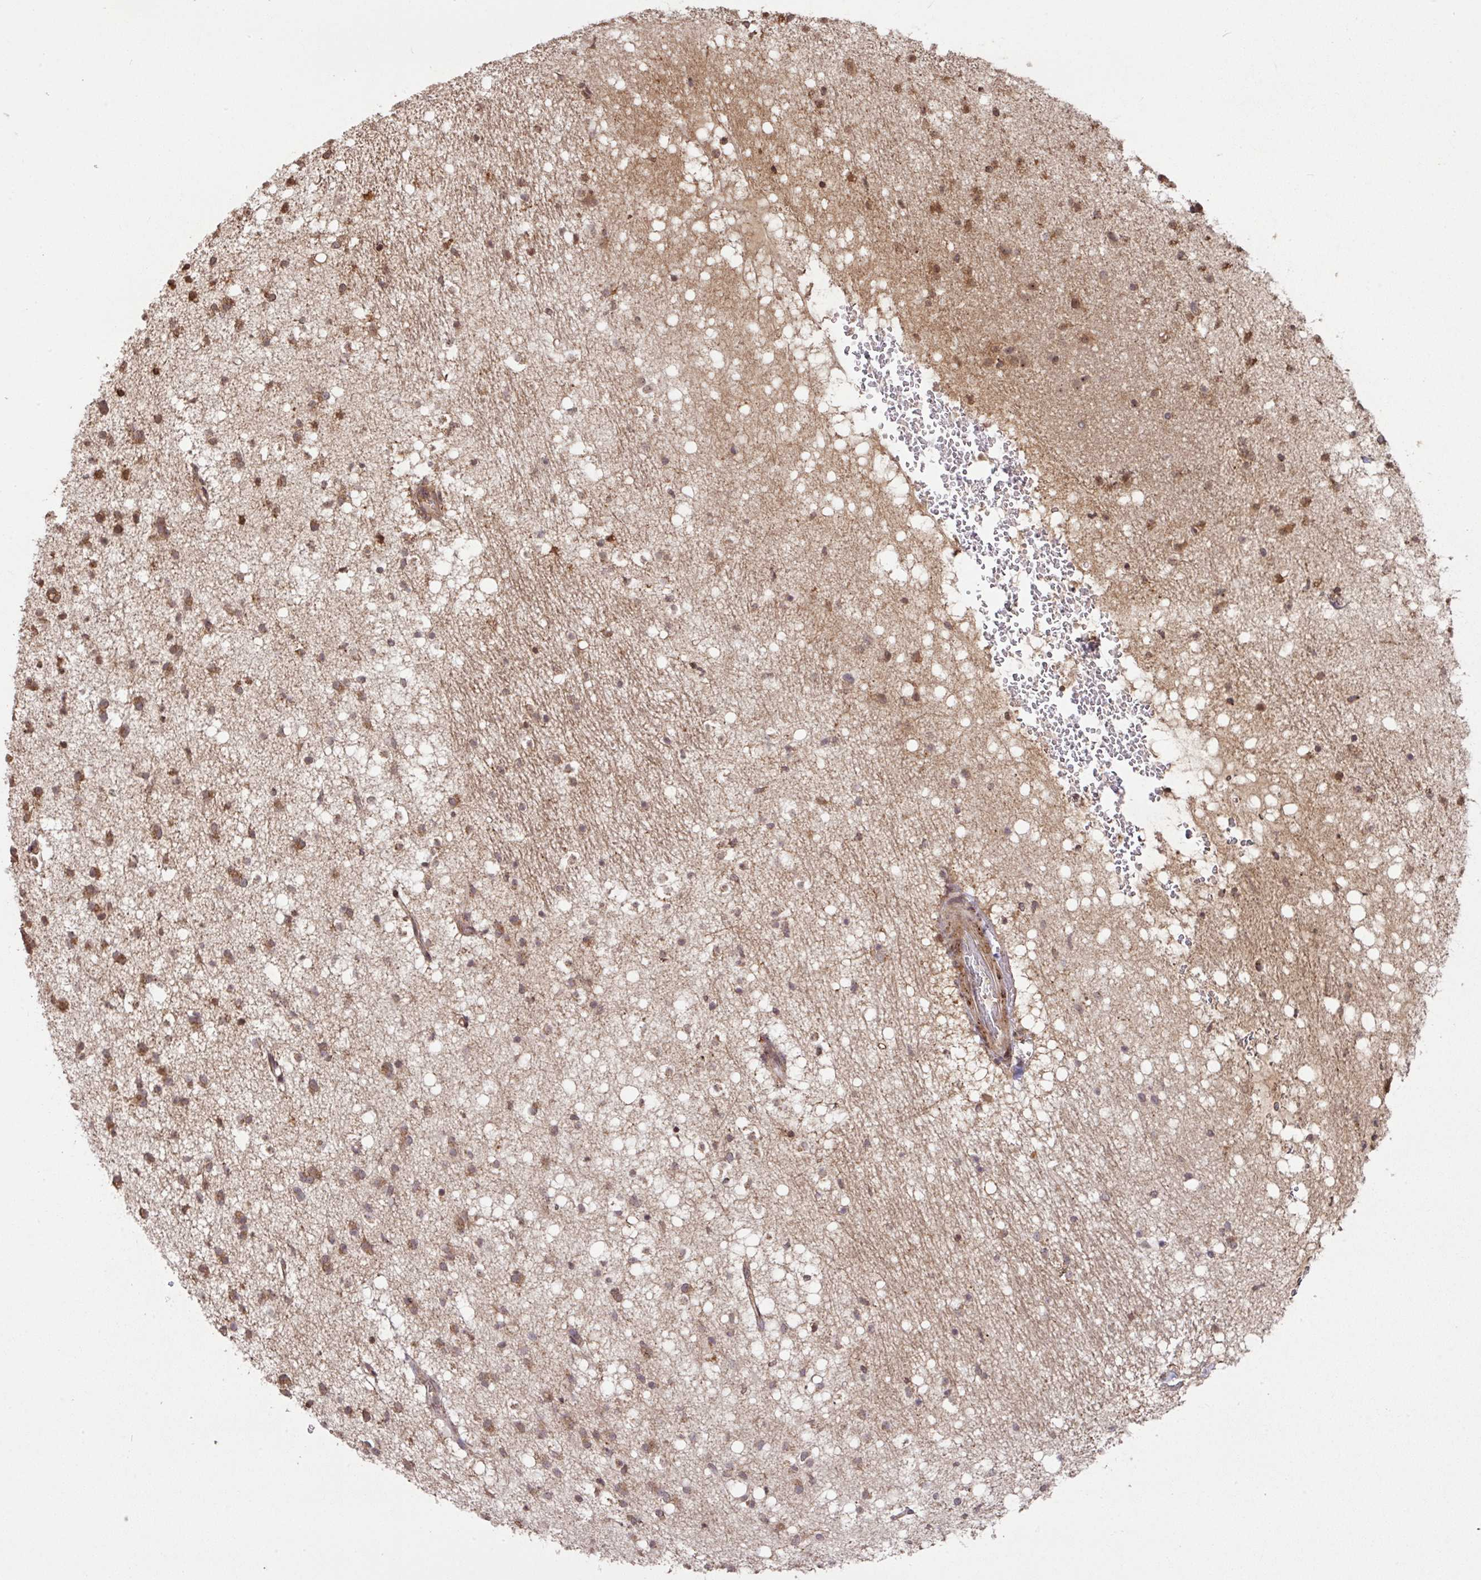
{"staining": {"intensity": "moderate", "quantity": ">75%", "location": "cytoplasmic/membranous"}, "tissue": "caudate", "cell_type": "Glial cells", "image_type": "normal", "snomed": [{"axis": "morphology", "description": "Normal tissue, NOS"}, {"axis": "topography", "description": "Lateral ventricle wall"}], "caption": "An image of human caudate stained for a protein shows moderate cytoplasmic/membranous brown staining in glial cells.", "gene": "MRRF", "patient": {"sex": "male", "age": 37}}